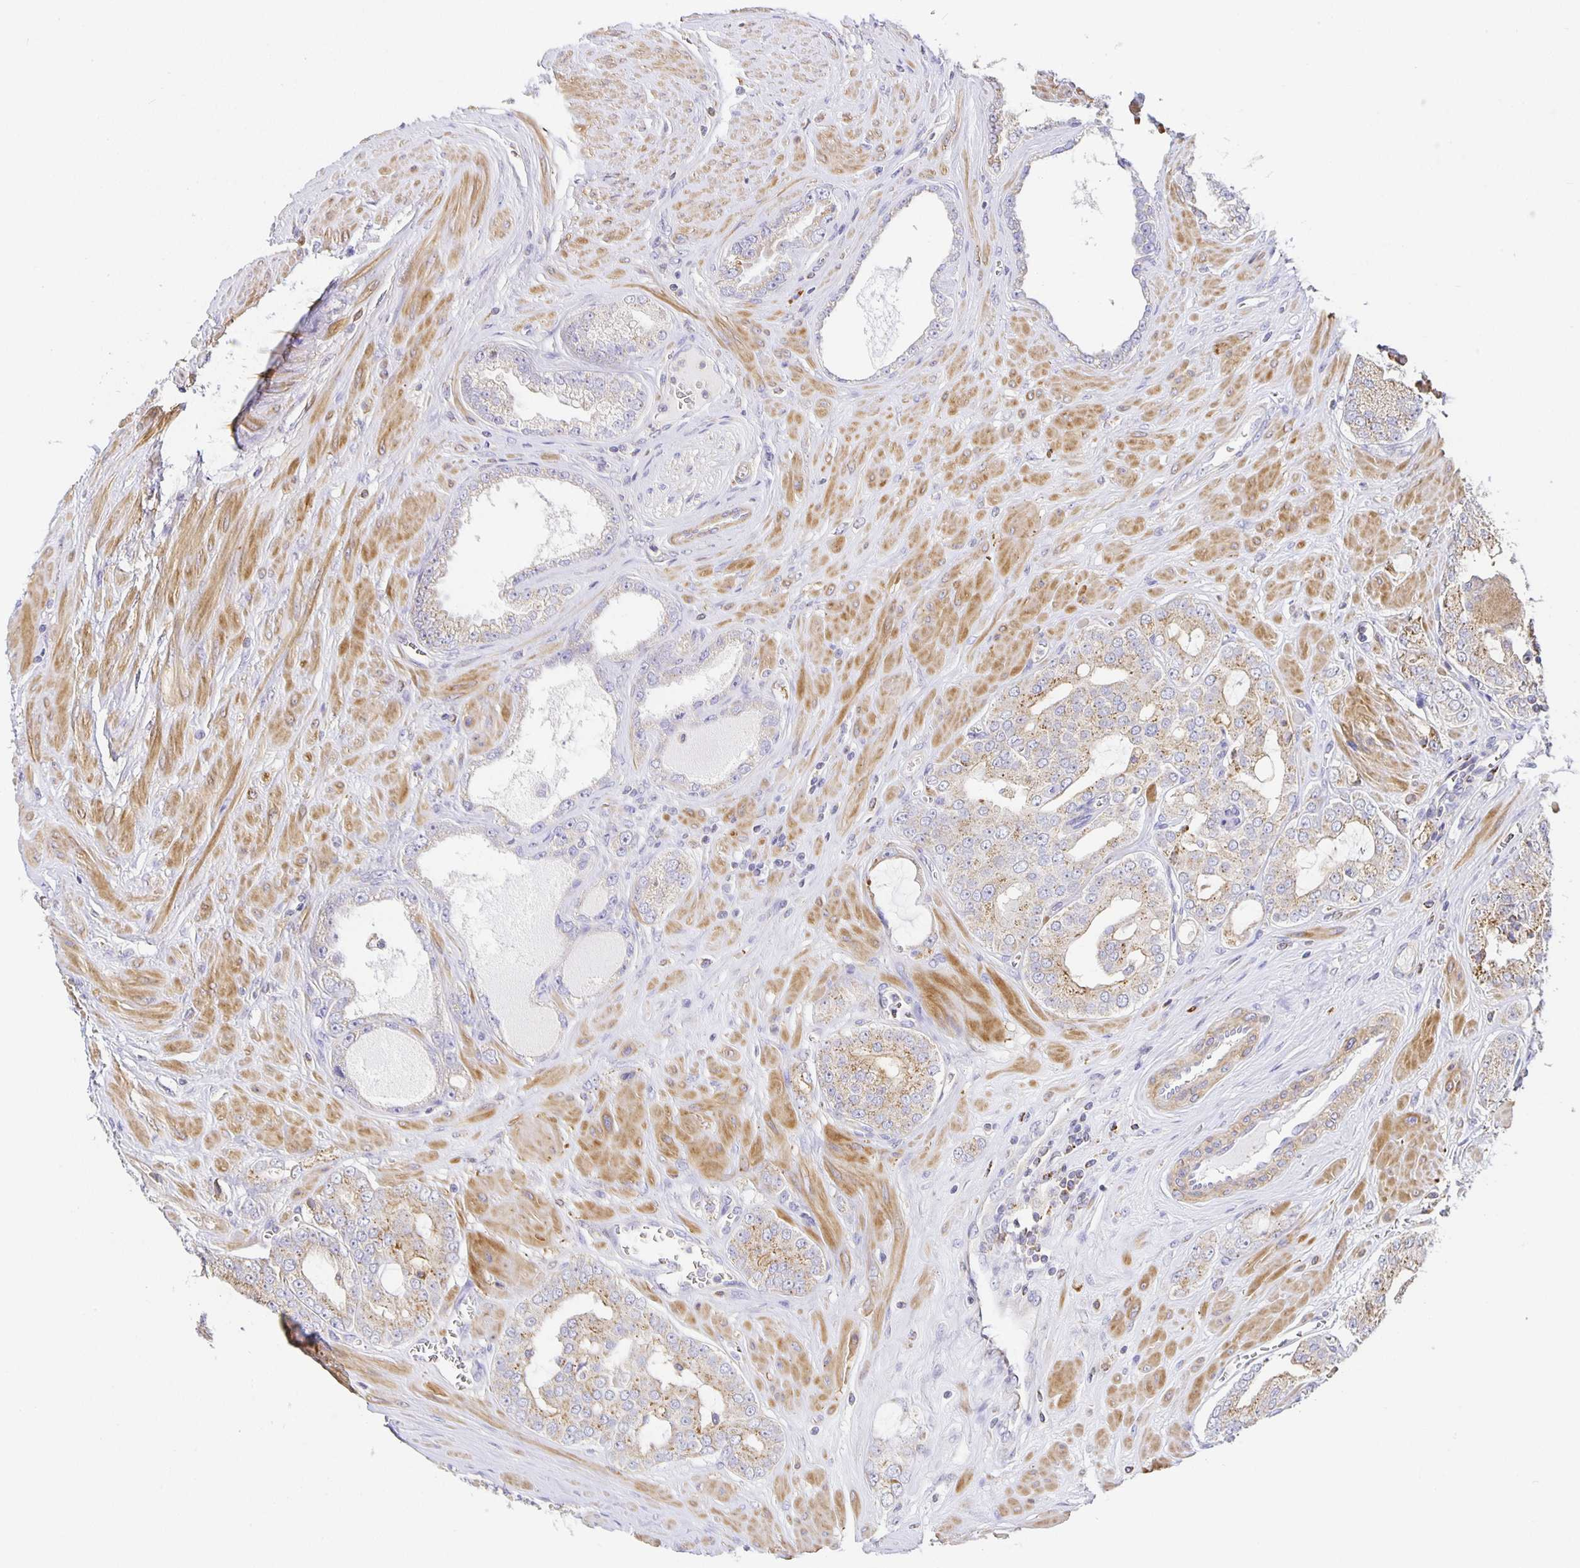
{"staining": {"intensity": "weak", "quantity": ">75%", "location": "cytoplasmic/membranous"}, "tissue": "prostate cancer", "cell_type": "Tumor cells", "image_type": "cancer", "snomed": [{"axis": "morphology", "description": "Adenocarcinoma, High grade"}, {"axis": "topography", "description": "Prostate"}], "caption": "Prostate cancer stained for a protein displays weak cytoplasmic/membranous positivity in tumor cells.", "gene": "FLRT3", "patient": {"sex": "male", "age": 66}}